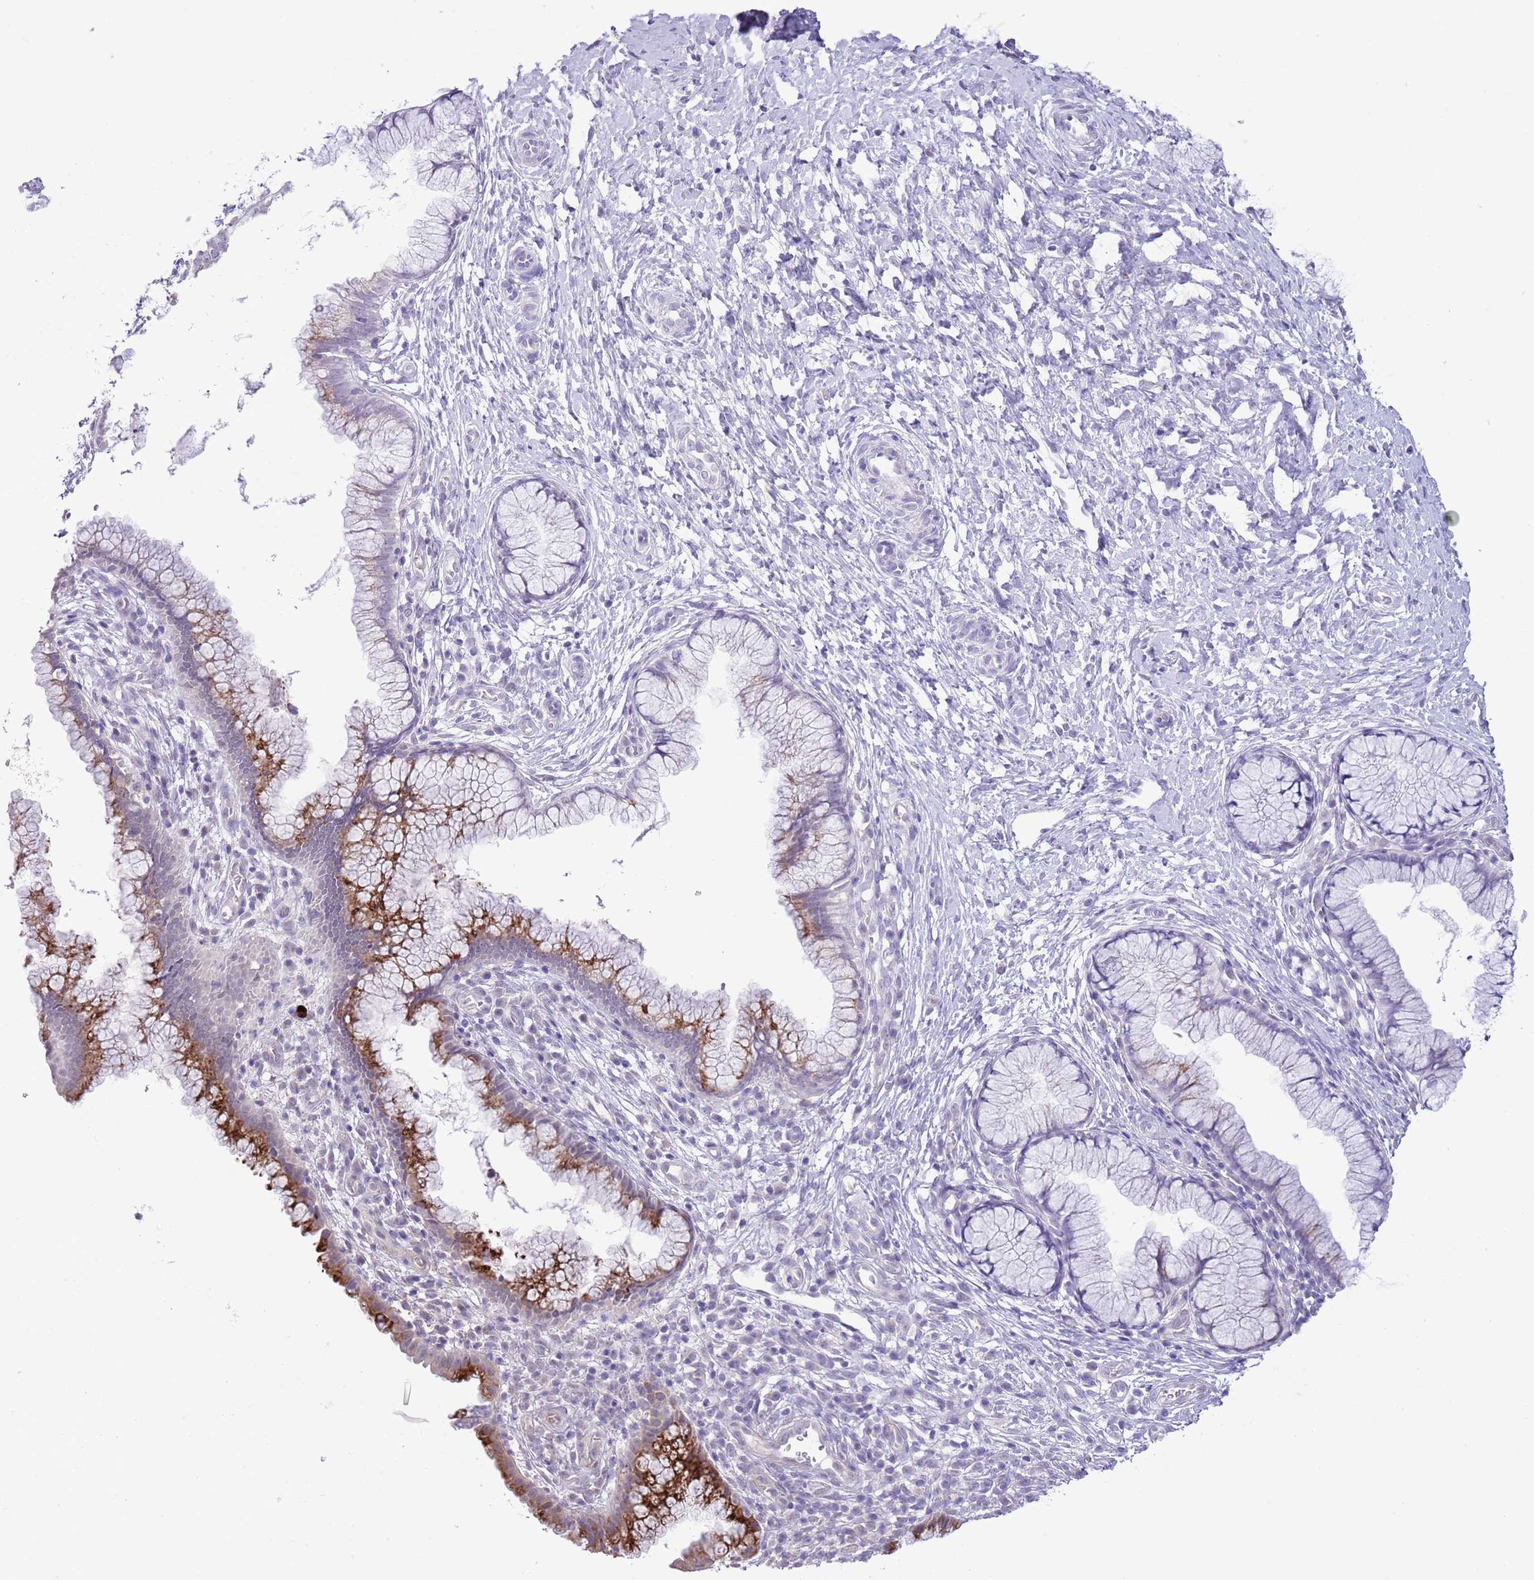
{"staining": {"intensity": "strong", "quantity": "<25%", "location": "cytoplasmic/membranous"}, "tissue": "cervix", "cell_type": "Glandular cells", "image_type": "normal", "snomed": [{"axis": "morphology", "description": "Normal tissue, NOS"}, {"axis": "topography", "description": "Cervix"}], "caption": "IHC image of unremarkable human cervix stained for a protein (brown), which reveals medium levels of strong cytoplasmic/membranous staining in about <25% of glandular cells.", "gene": "MIDN", "patient": {"sex": "female", "age": 36}}